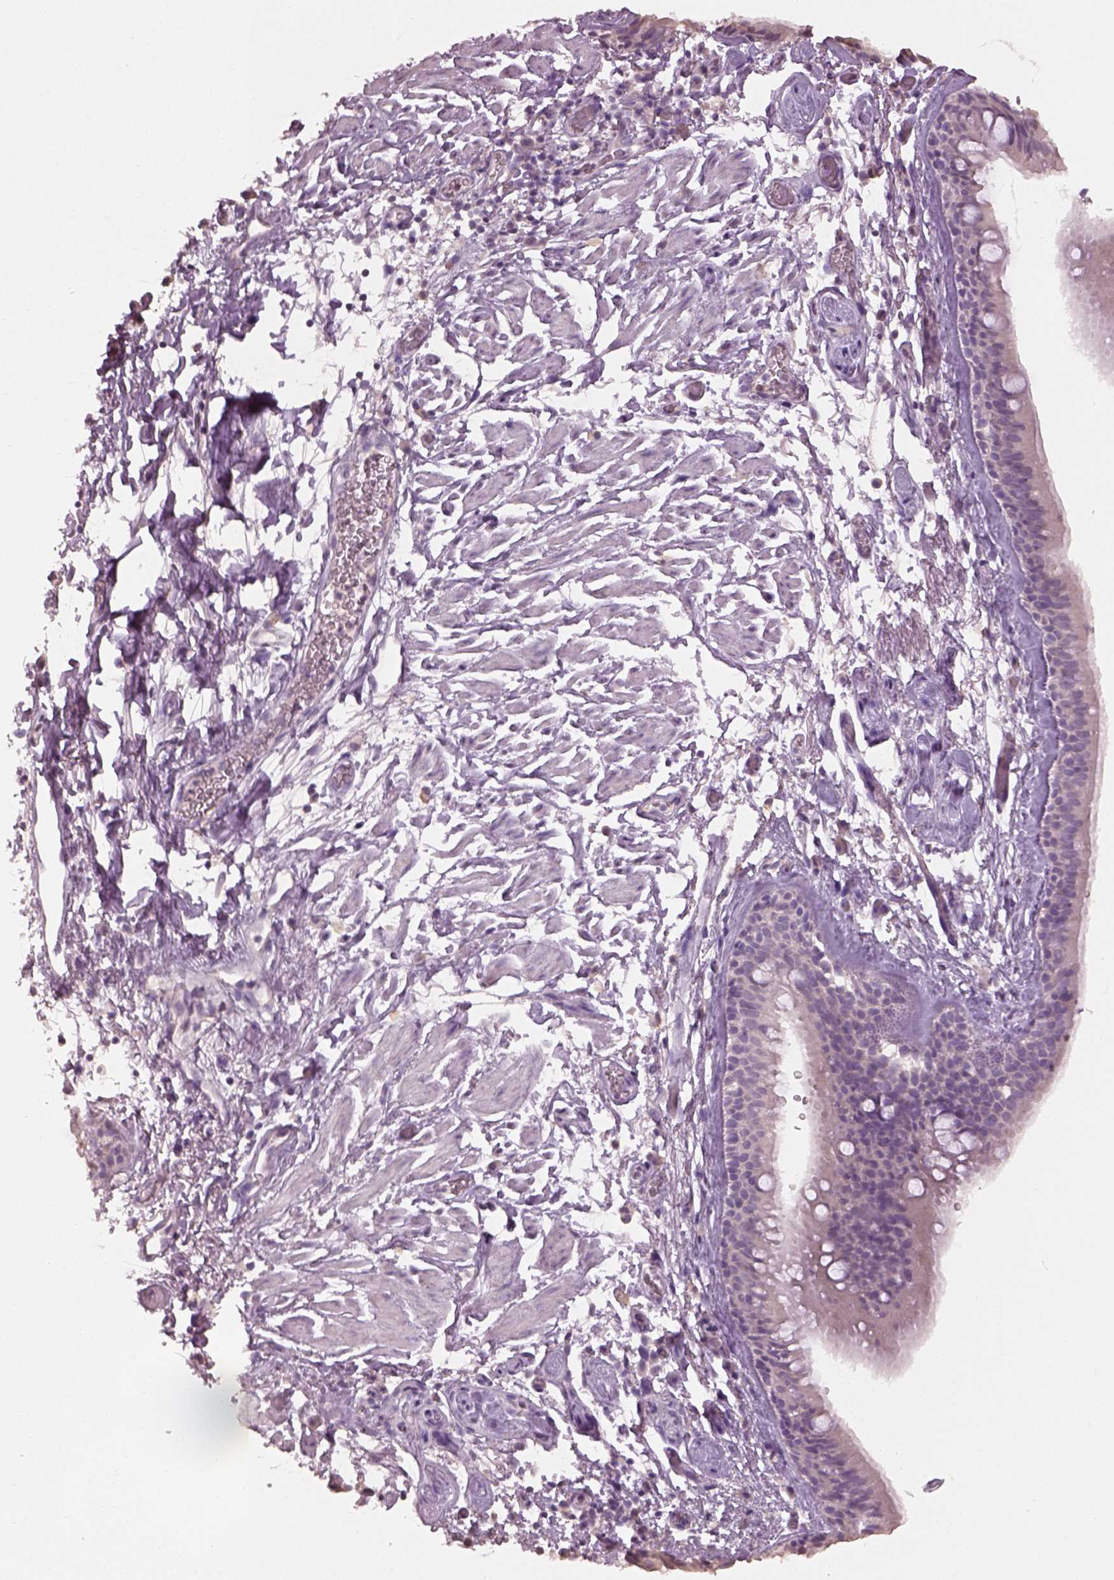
{"staining": {"intensity": "negative", "quantity": "none", "location": "none"}, "tissue": "bronchus", "cell_type": "Respiratory epithelial cells", "image_type": "normal", "snomed": [{"axis": "morphology", "description": "Normal tissue, NOS"}, {"axis": "topography", "description": "Cartilage tissue"}, {"axis": "topography", "description": "Bronchus"}], "caption": "Immunohistochemical staining of normal bronchus displays no significant expression in respiratory epithelial cells.", "gene": "KCNIP3", "patient": {"sex": "male", "age": 58}}